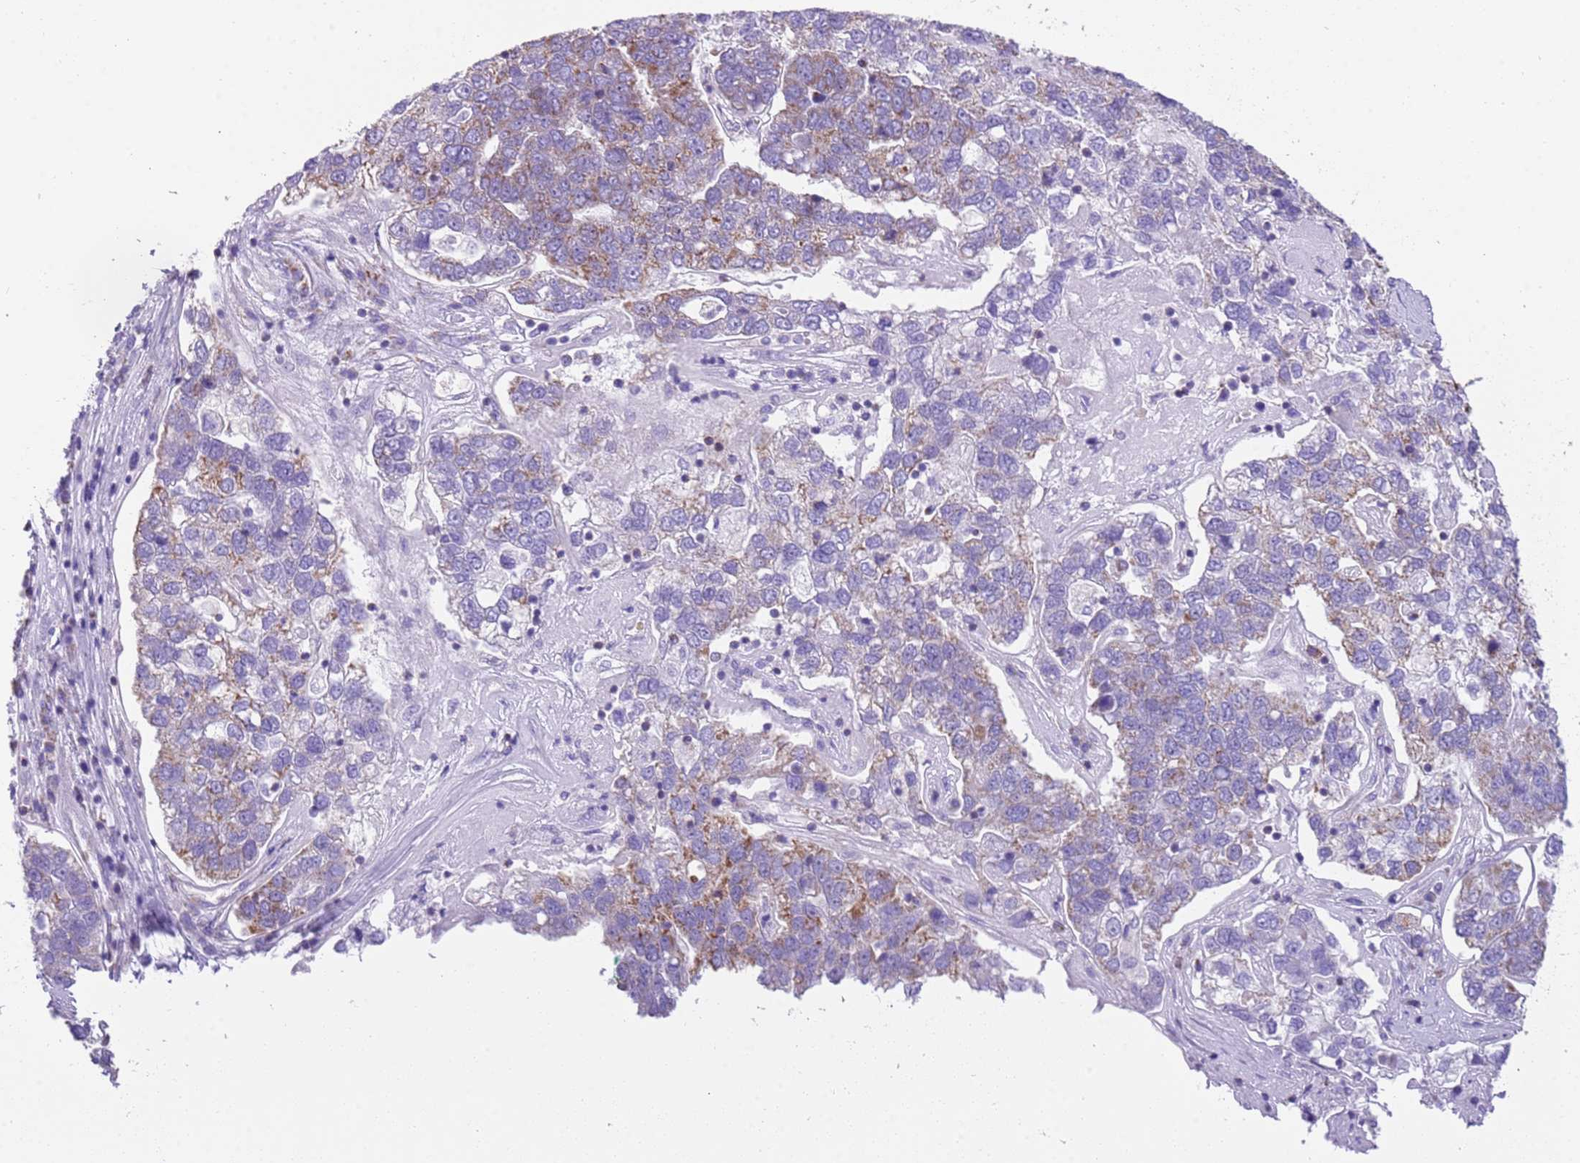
{"staining": {"intensity": "moderate", "quantity": "<25%", "location": "cytoplasmic/membranous"}, "tissue": "pancreatic cancer", "cell_type": "Tumor cells", "image_type": "cancer", "snomed": [{"axis": "morphology", "description": "Adenocarcinoma, NOS"}, {"axis": "topography", "description": "Pancreas"}], "caption": "Protein staining of pancreatic adenocarcinoma tissue demonstrates moderate cytoplasmic/membranous expression in approximately <25% of tumor cells. The staining was performed using DAB (3,3'-diaminobenzidine) to visualize the protein expression in brown, while the nuclei were stained in blue with hematoxylin (Magnification: 20x).", "gene": "SUCLG2", "patient": {"sex": "female", "age": 61}}